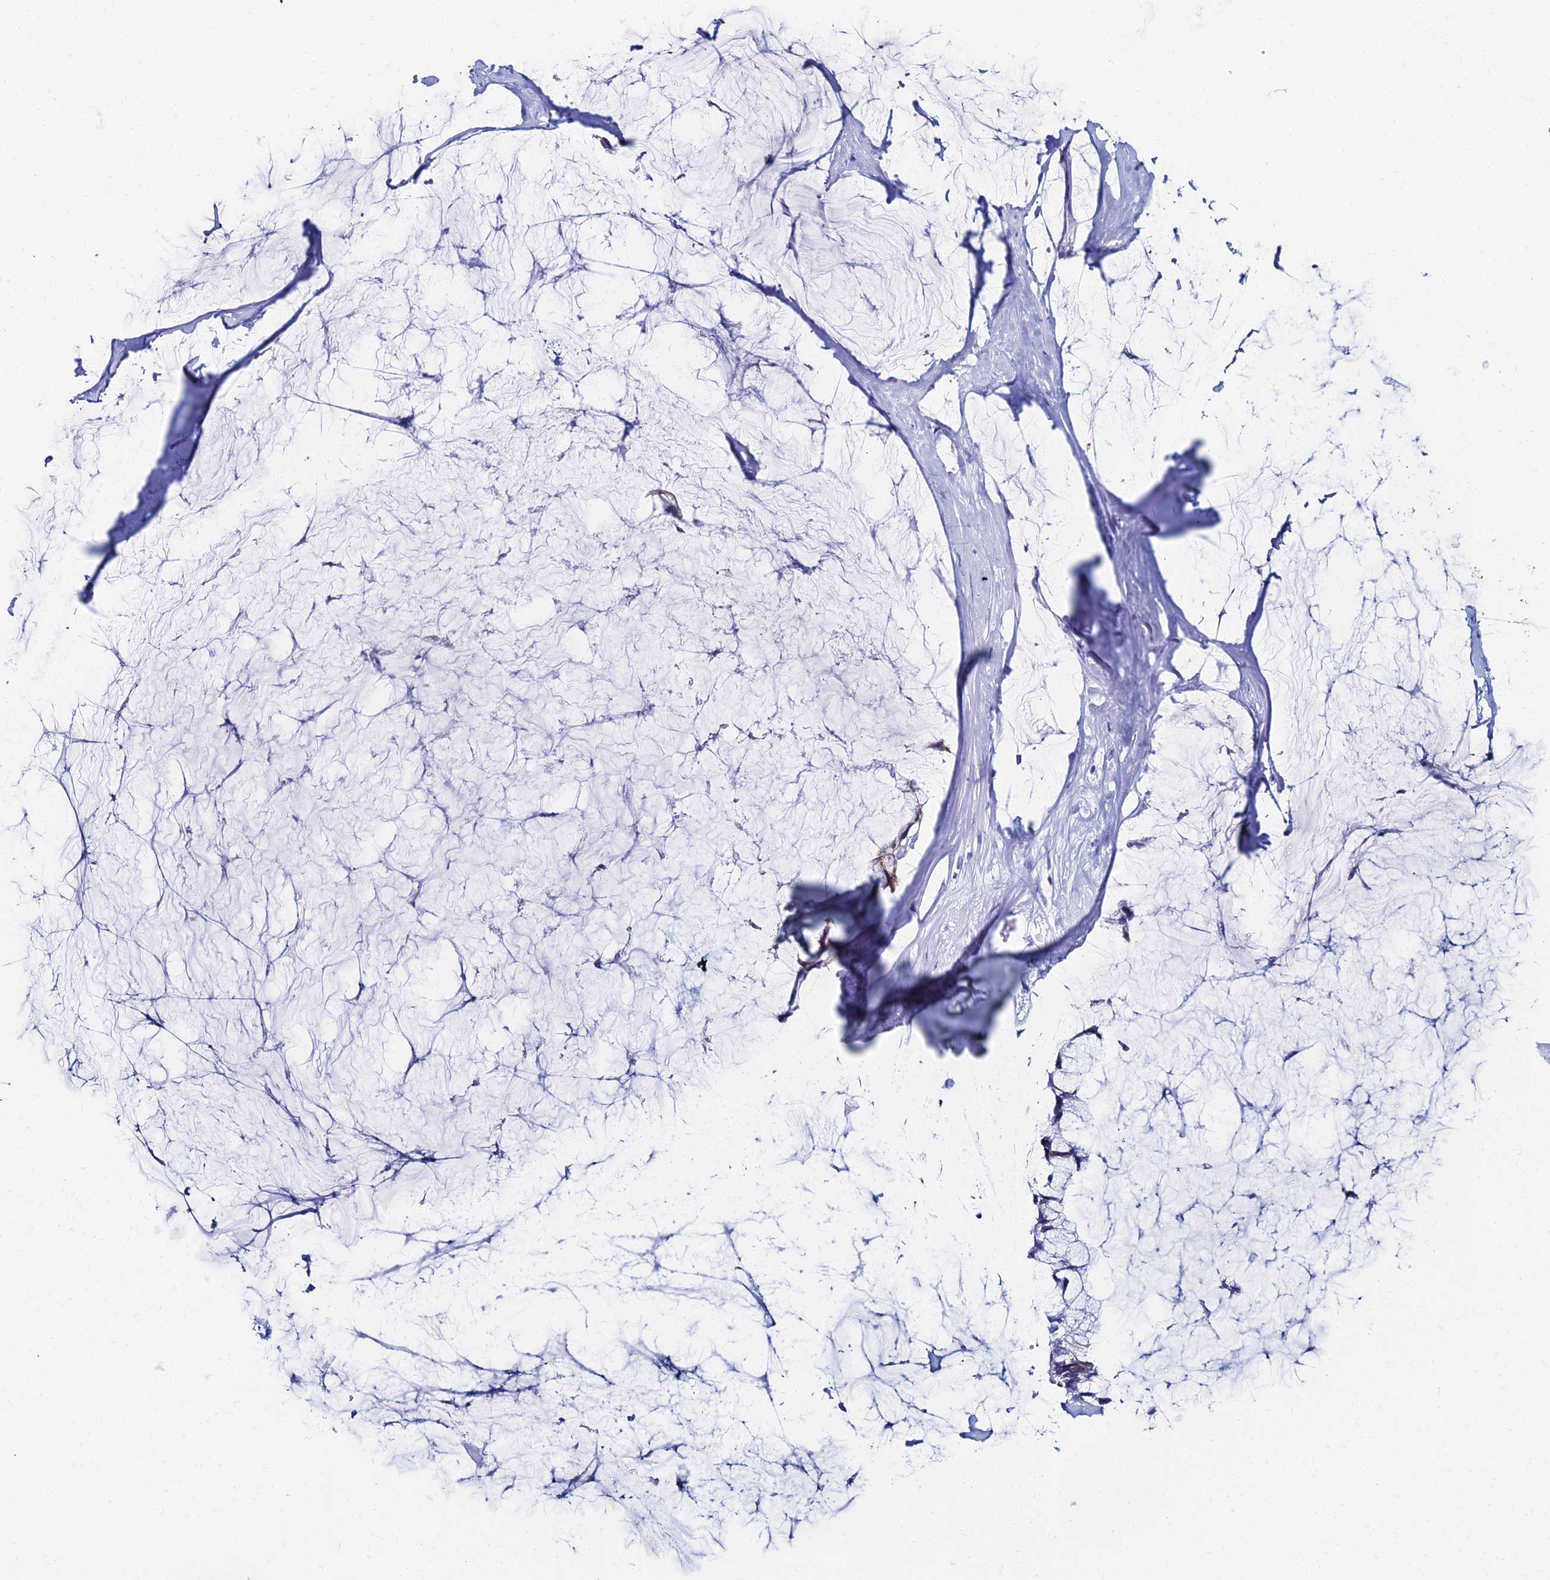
{"staining": {"intensity": "weak", "quantity": "<25%", "location": "cytoplasmic/membranous"}, "tissue": "ovarian cancer", "cell_type": "Tumor cells", "image_type": "cancer", "snomed": [{"axis": "morphology", "description": "Cystadenocarcinoma, mucinous, NOS"}, {"axis": "topography", "description": "Ovary"}], "caption": "The photomicrograph shows no significant staining in tumor cells of ovarian cancer (mucinous cystadenocarcinoma).", "gene": "HSPA1L", "patient": {"sex": "female", "age": 39}}